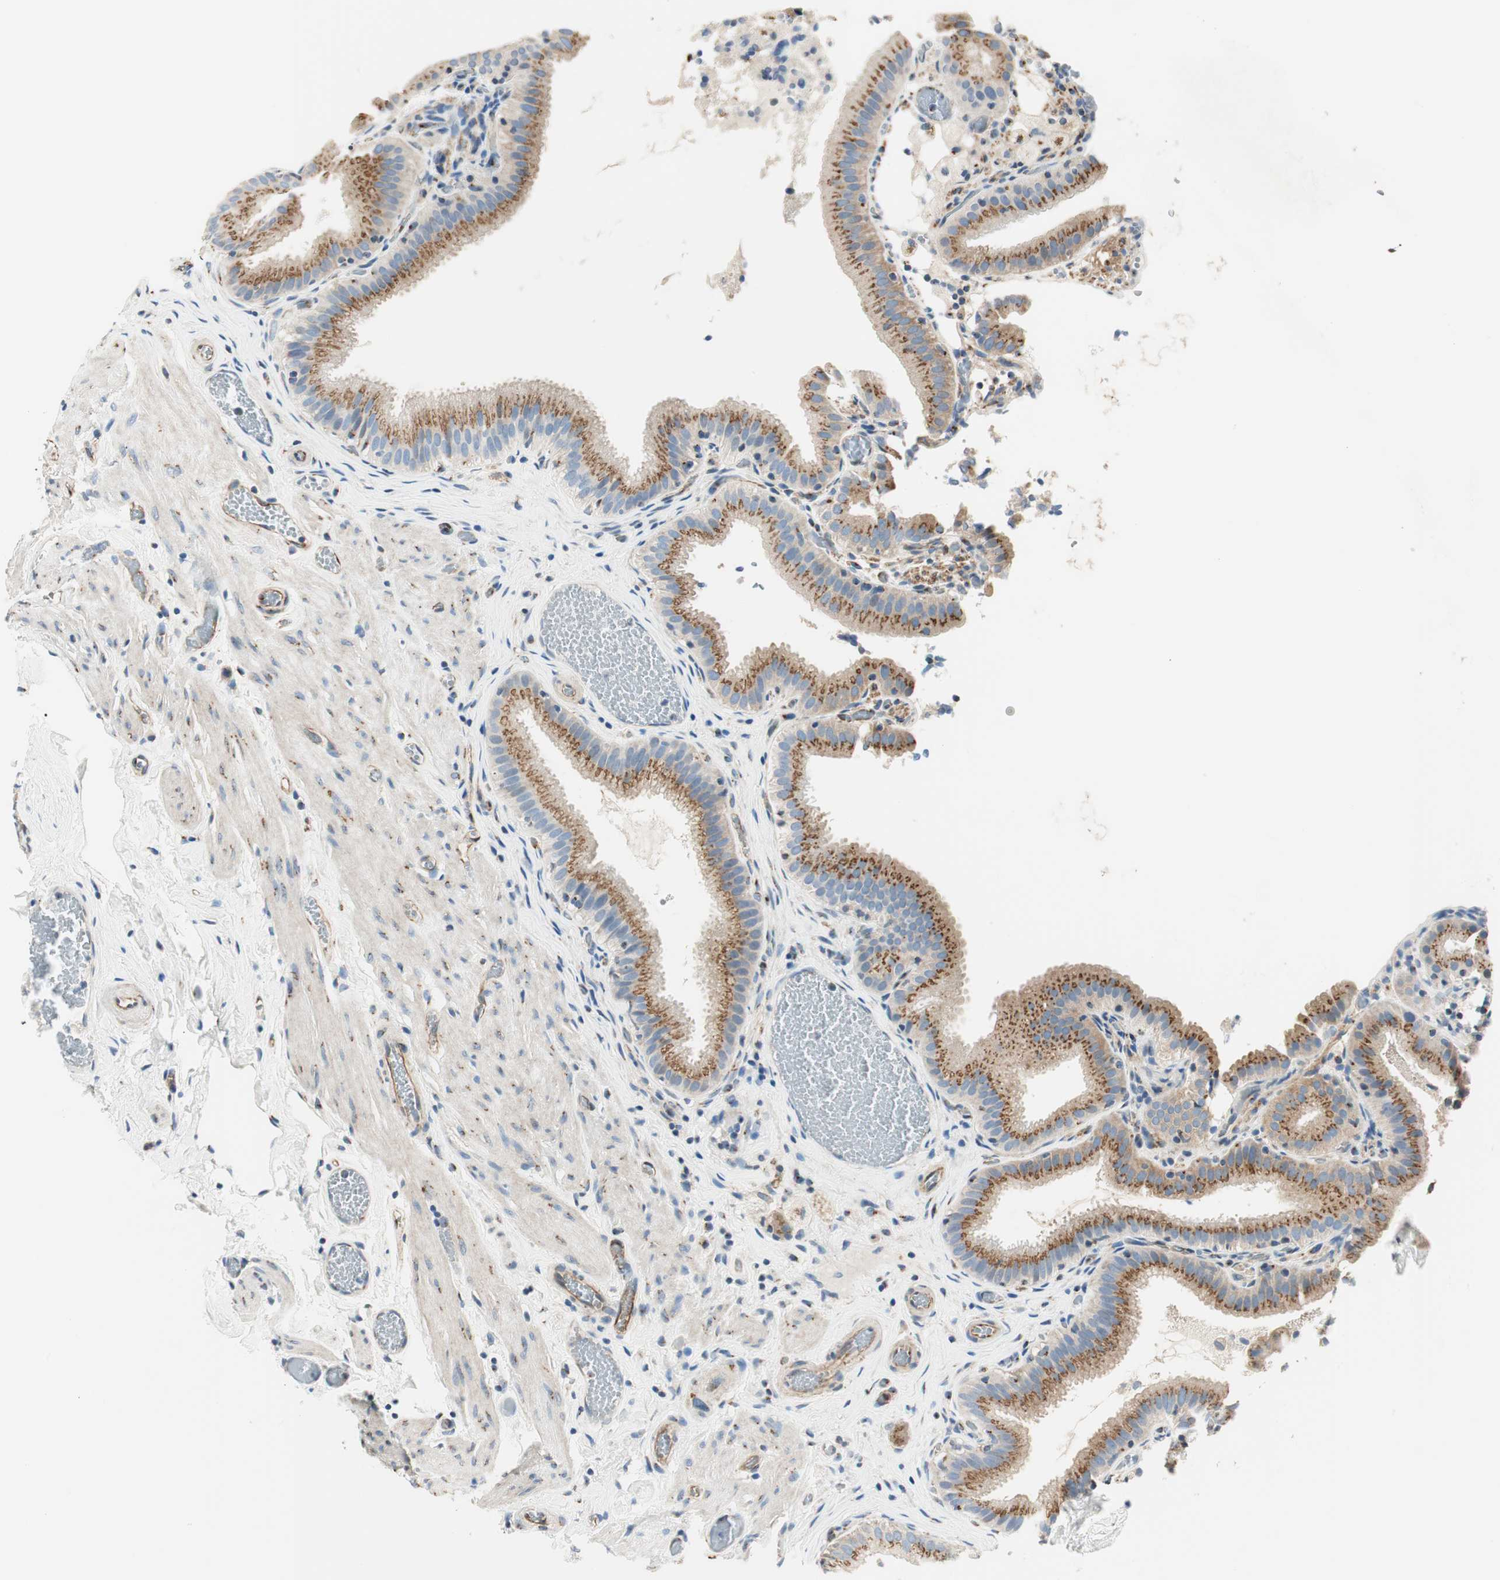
{"staining": {"intensity": "strong", "quantity": ">75%", "location": "cytoplasmic/membranous"}, "tissue": "gallbladder", "cell_type": "Glandular cells", "image_type": "normal", "snomed": [{"axis": "morphology", "description": "Normal tissue, NOS"}, {"axis": "topography", "description": "Gallbladder"}], "caption": "Immunohistochemistry (IHC) photomicrograph of normal human gallbladder stained for a protein (brown), which reveals high levels of strong cytoplasmic/membranous positivity in approximately >75% of glandular cells.", "gene": "TMF1", "patient": {"sex": "male", "age": 54}}